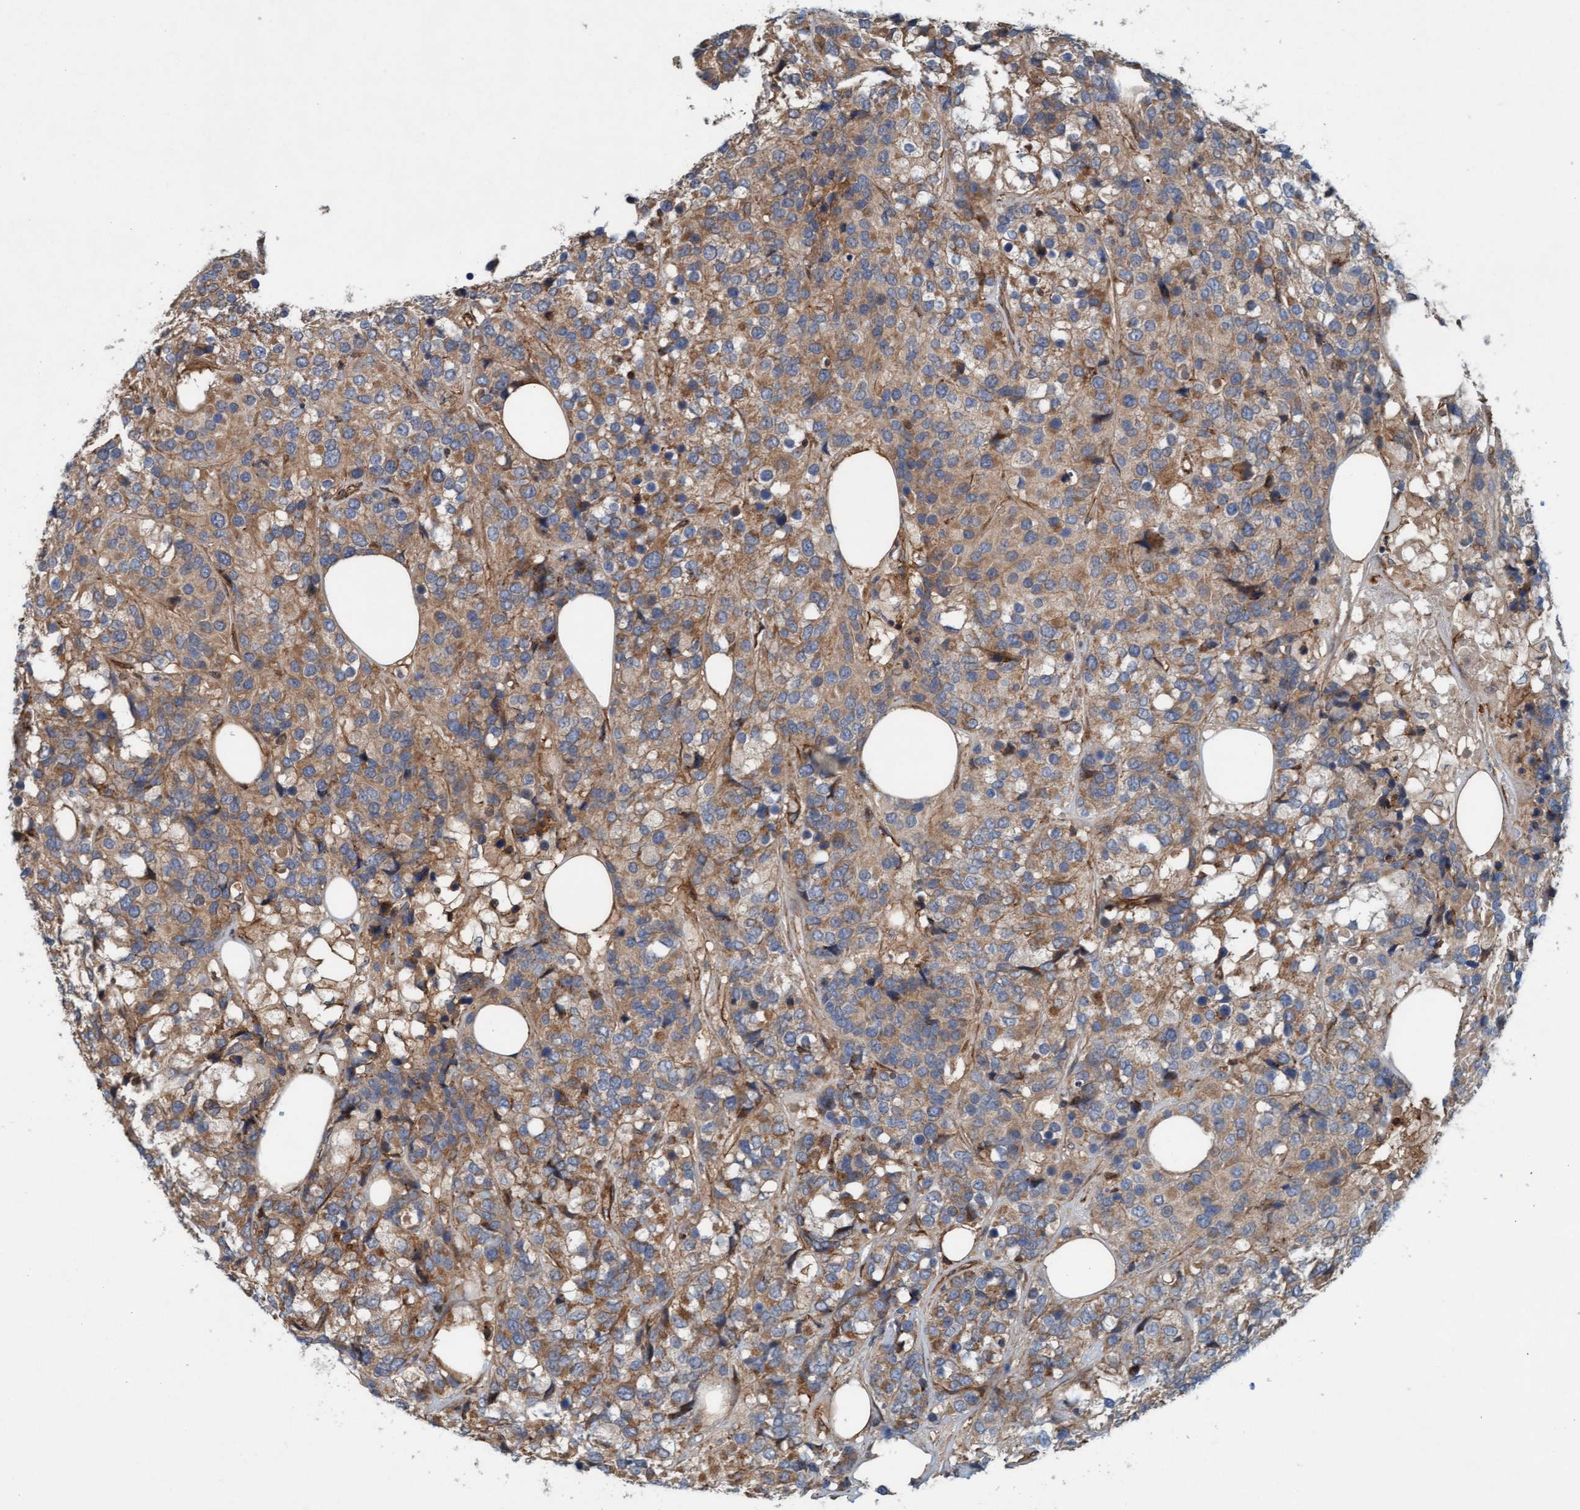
{"staining": {"intensity": "moderate", "quantity": ">75%", "location": "cytoplasmic/membranous"}, "tissue": "breast cancer", "cell_type": "Tumor cells", "image_type": "cancer", "snomed": [{"axis": "morphology", "description": "Lobular carcinoma"}, {"axis": "topography", "description": "Breast"}], "caption": "Protein positivity by immunohistochemistry demonstrates moderate cytoplasmic/membranous expression in approximately >75% of tumor cells in lobular carcinoma (breast).", "gene": "ERAL1", "patient": {"sex": "female", "age": 59}}